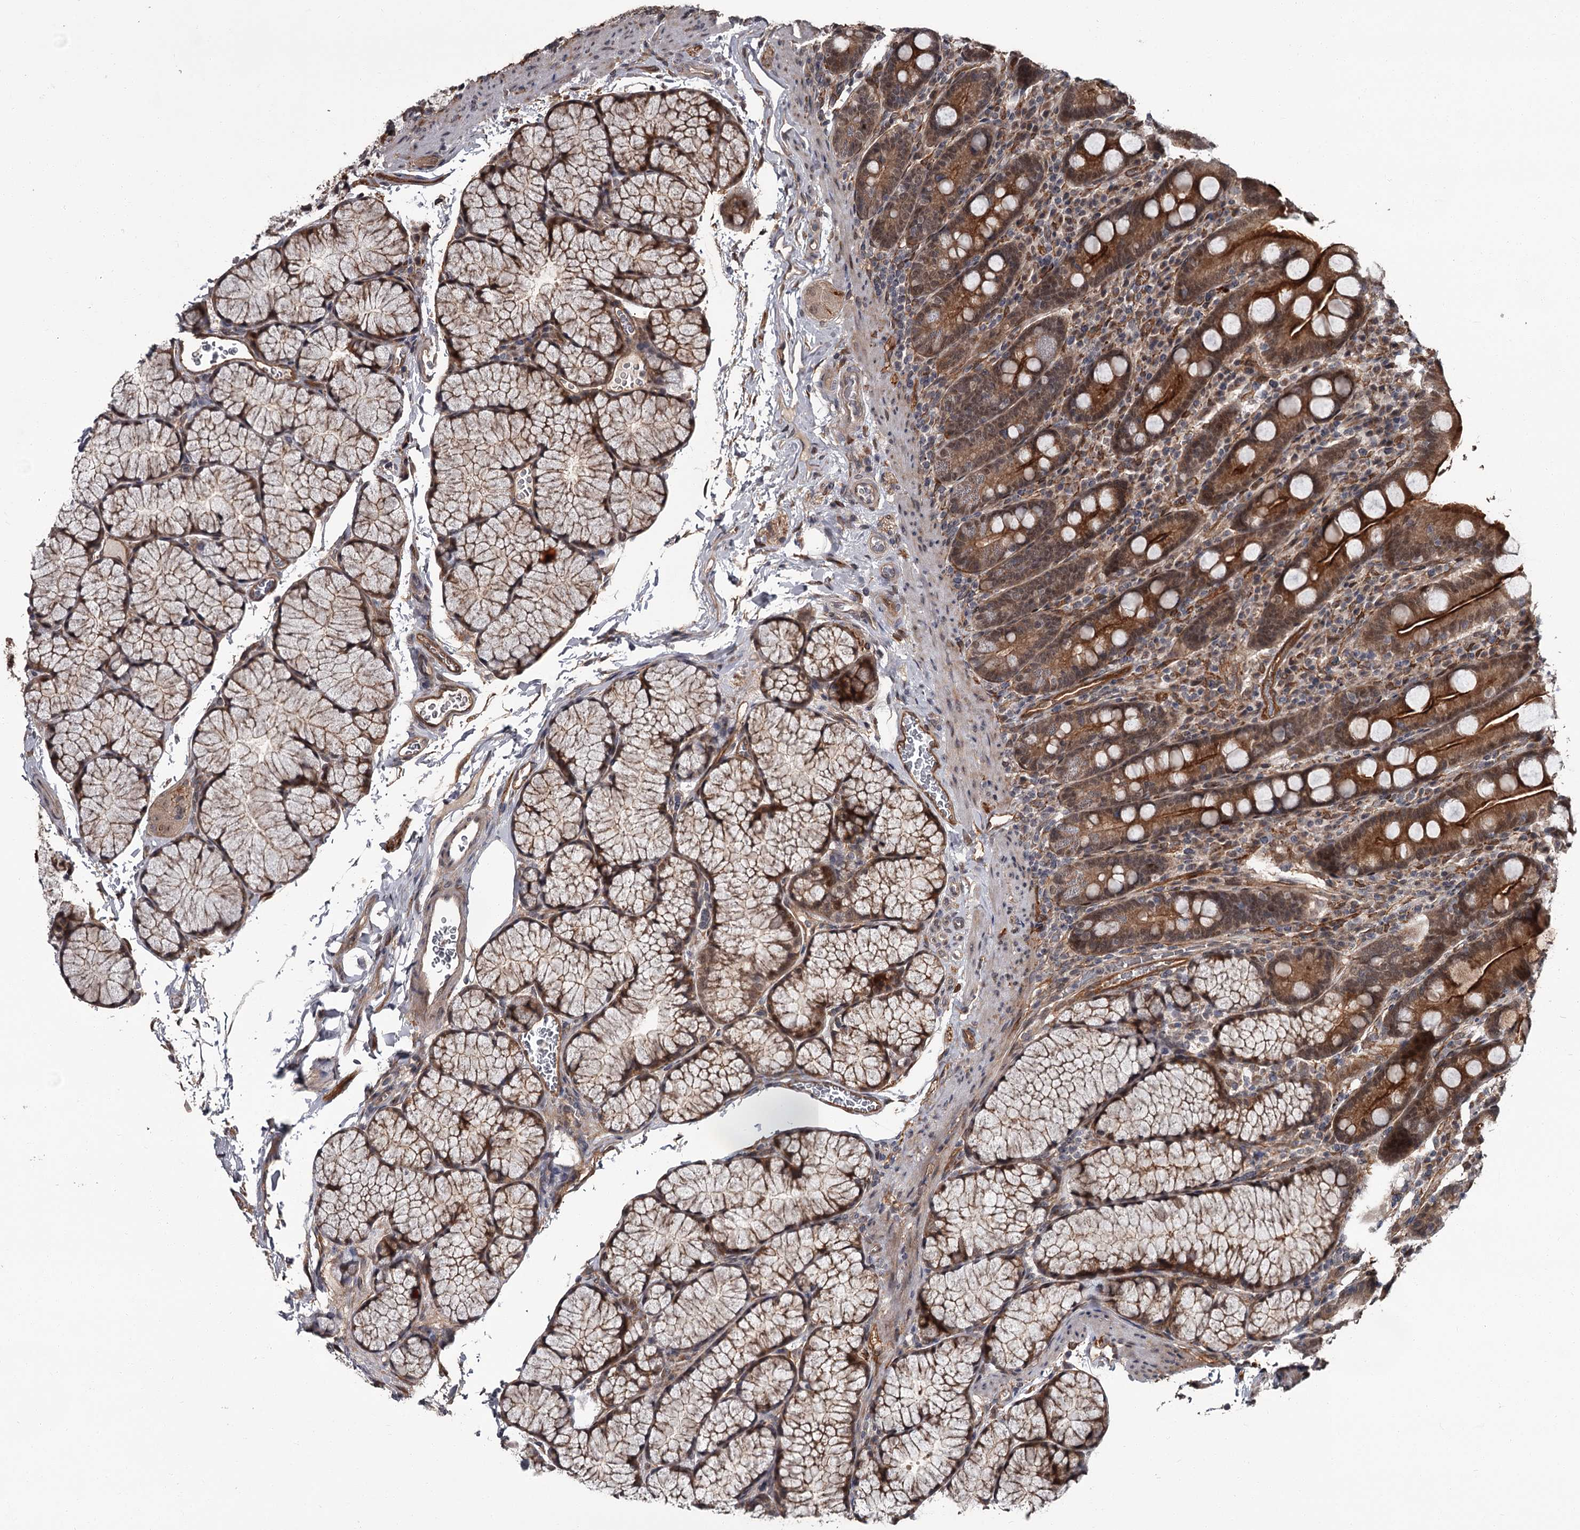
{"staining": {"intensity": "strong", "quantity": "25%-75%", "location": "cytoplasmic/membranous"}, "tissue": "duodenum", "cell_type": "Glandular cells", "image_type": "normal", "snomed": [{"axis": "morphology", "description": "Normal tissue, NOS"}, {"axis": "topography", "description": "Duodenum"}], "caption": "Immunohistochemical staining of unremarkable duodenum demonstrates strong cytoplasmic/membranous protein expression in approximately 25%-75% of glandular cells.", "gene": "CDC42EP2", "patient": {"sex": "male", "age": 35}}